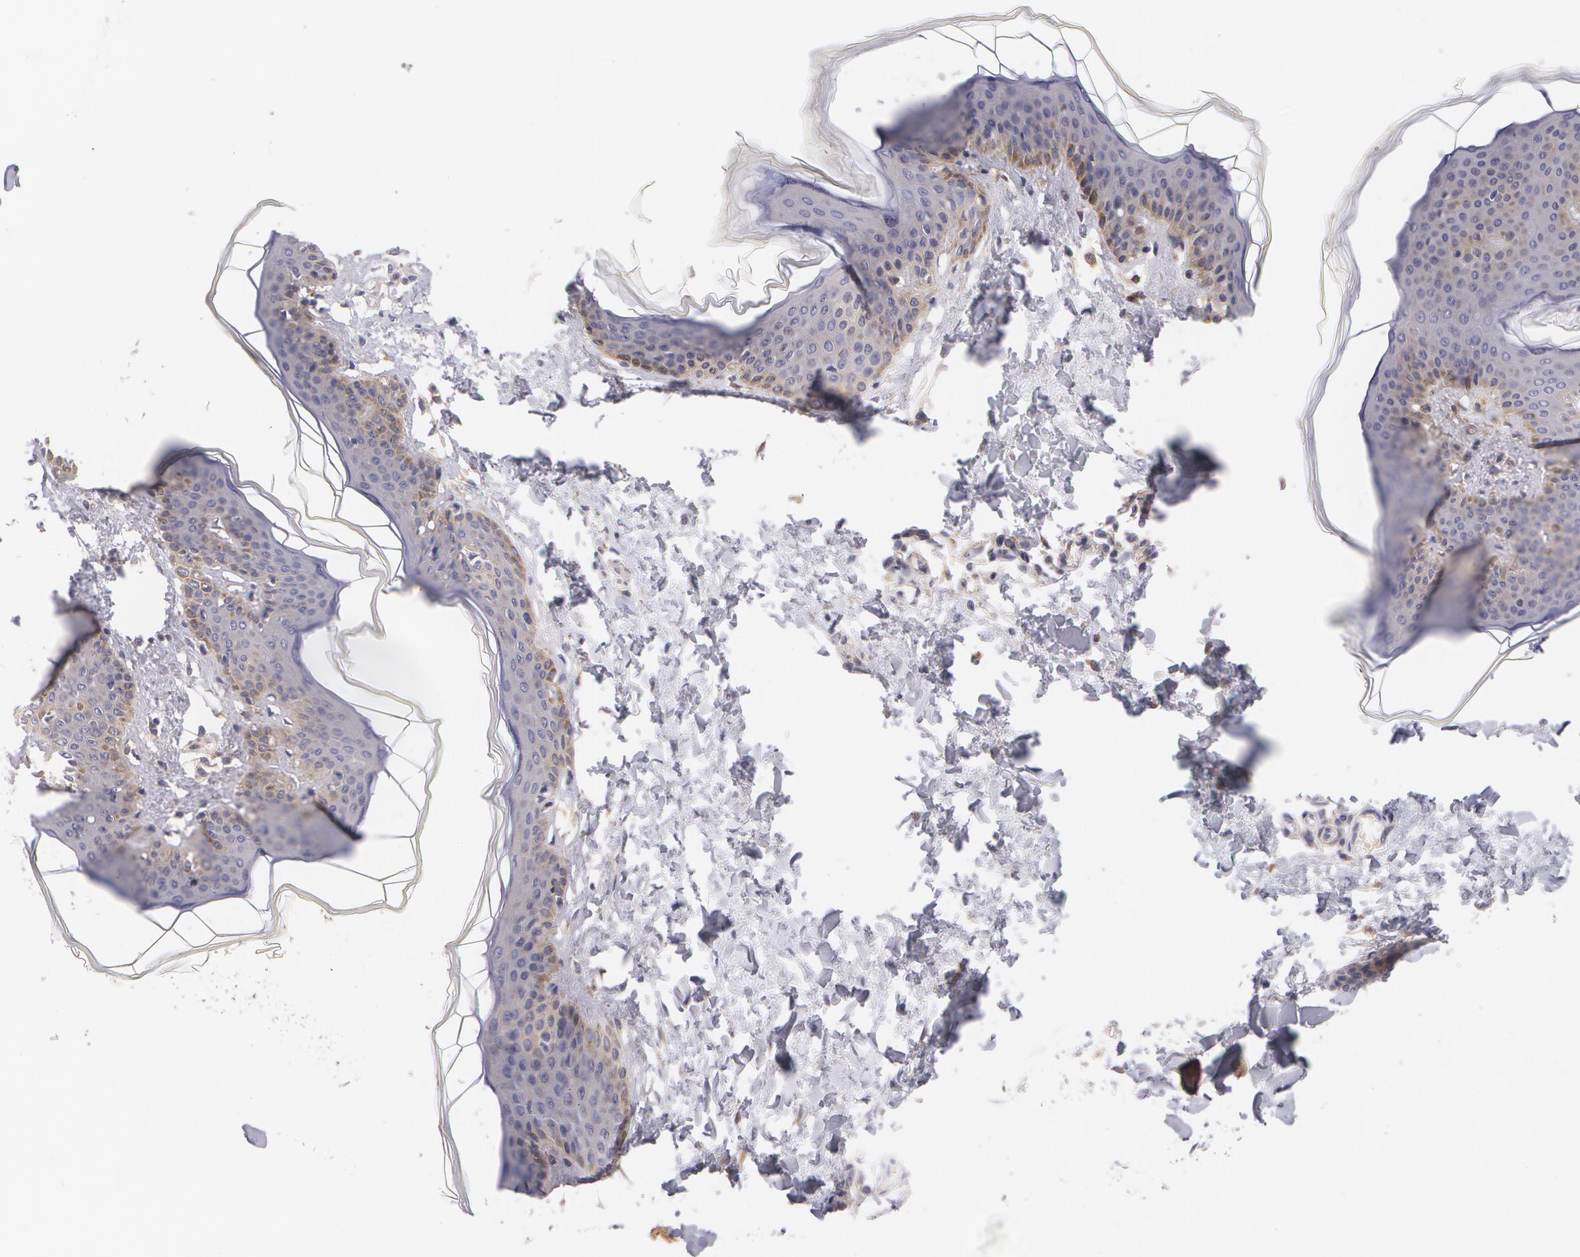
{"staining": {"intensity": "negative", "quantity": "none", "location": "none"}, "tissue": "skin", "cell_type": "Fibroblasts", "image_type": "normal", "snomed": [{"axis": "morphology", "description": "Normal tissue, NOS"}, {"axis": "topography", "description": "Skin"}], "caption": "Immunohistochemical staining of normal skin shows no significant positivity in fibroblasts. (Immunohistochemistry, brightfield microscopy, high magnification).", "gene": "CASK", "patient": {"sex": "female", "age": 17}}